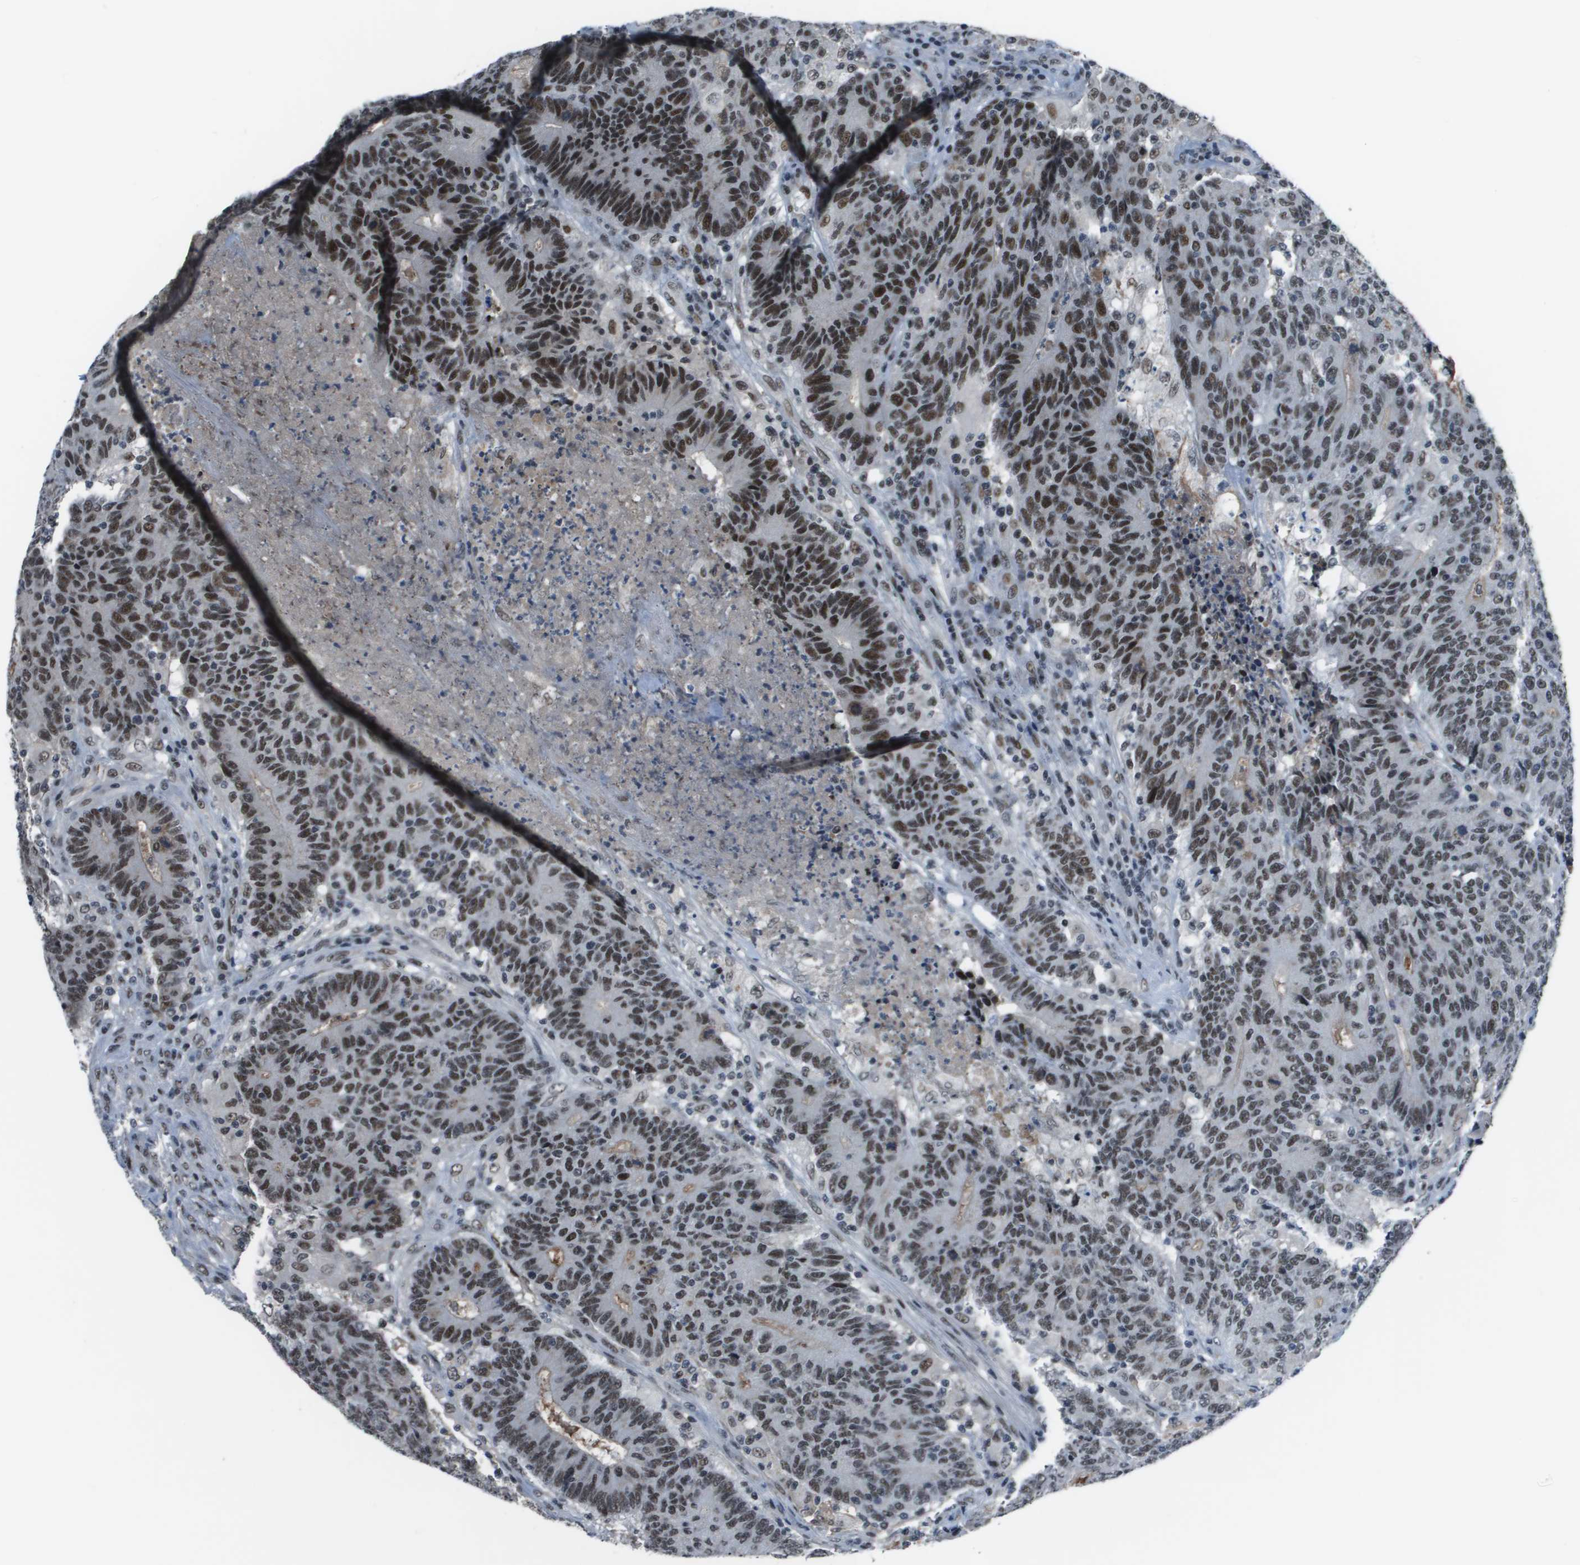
{"staining": {"intensity": "strong", "quantity": ">75%", "location": "nuclear"}, "tissue": "colorectal cancer", "cell_type": "Tumor cells", "image_type": "cancer", "snomed": [{"axis": "morphology", "description": "Normal tissue, NOS"}, {"axis": "morphology", "description": "Adenocarcinoma, NOS"}, {"axis": "topography", "description": "Colon"}], "caption": "Tumor cells show strong nuclear positivity in approximately >75% of cells in adenocarcinoma (colorectal). The staining was performed using DAB (3,3'-diaminobenzidine), with brown indicating positive protein expression. Nuclei are stained blue with hematoxylin.", "gene": "THRAP3", "patient": {"sex": "female", "age": 75}}